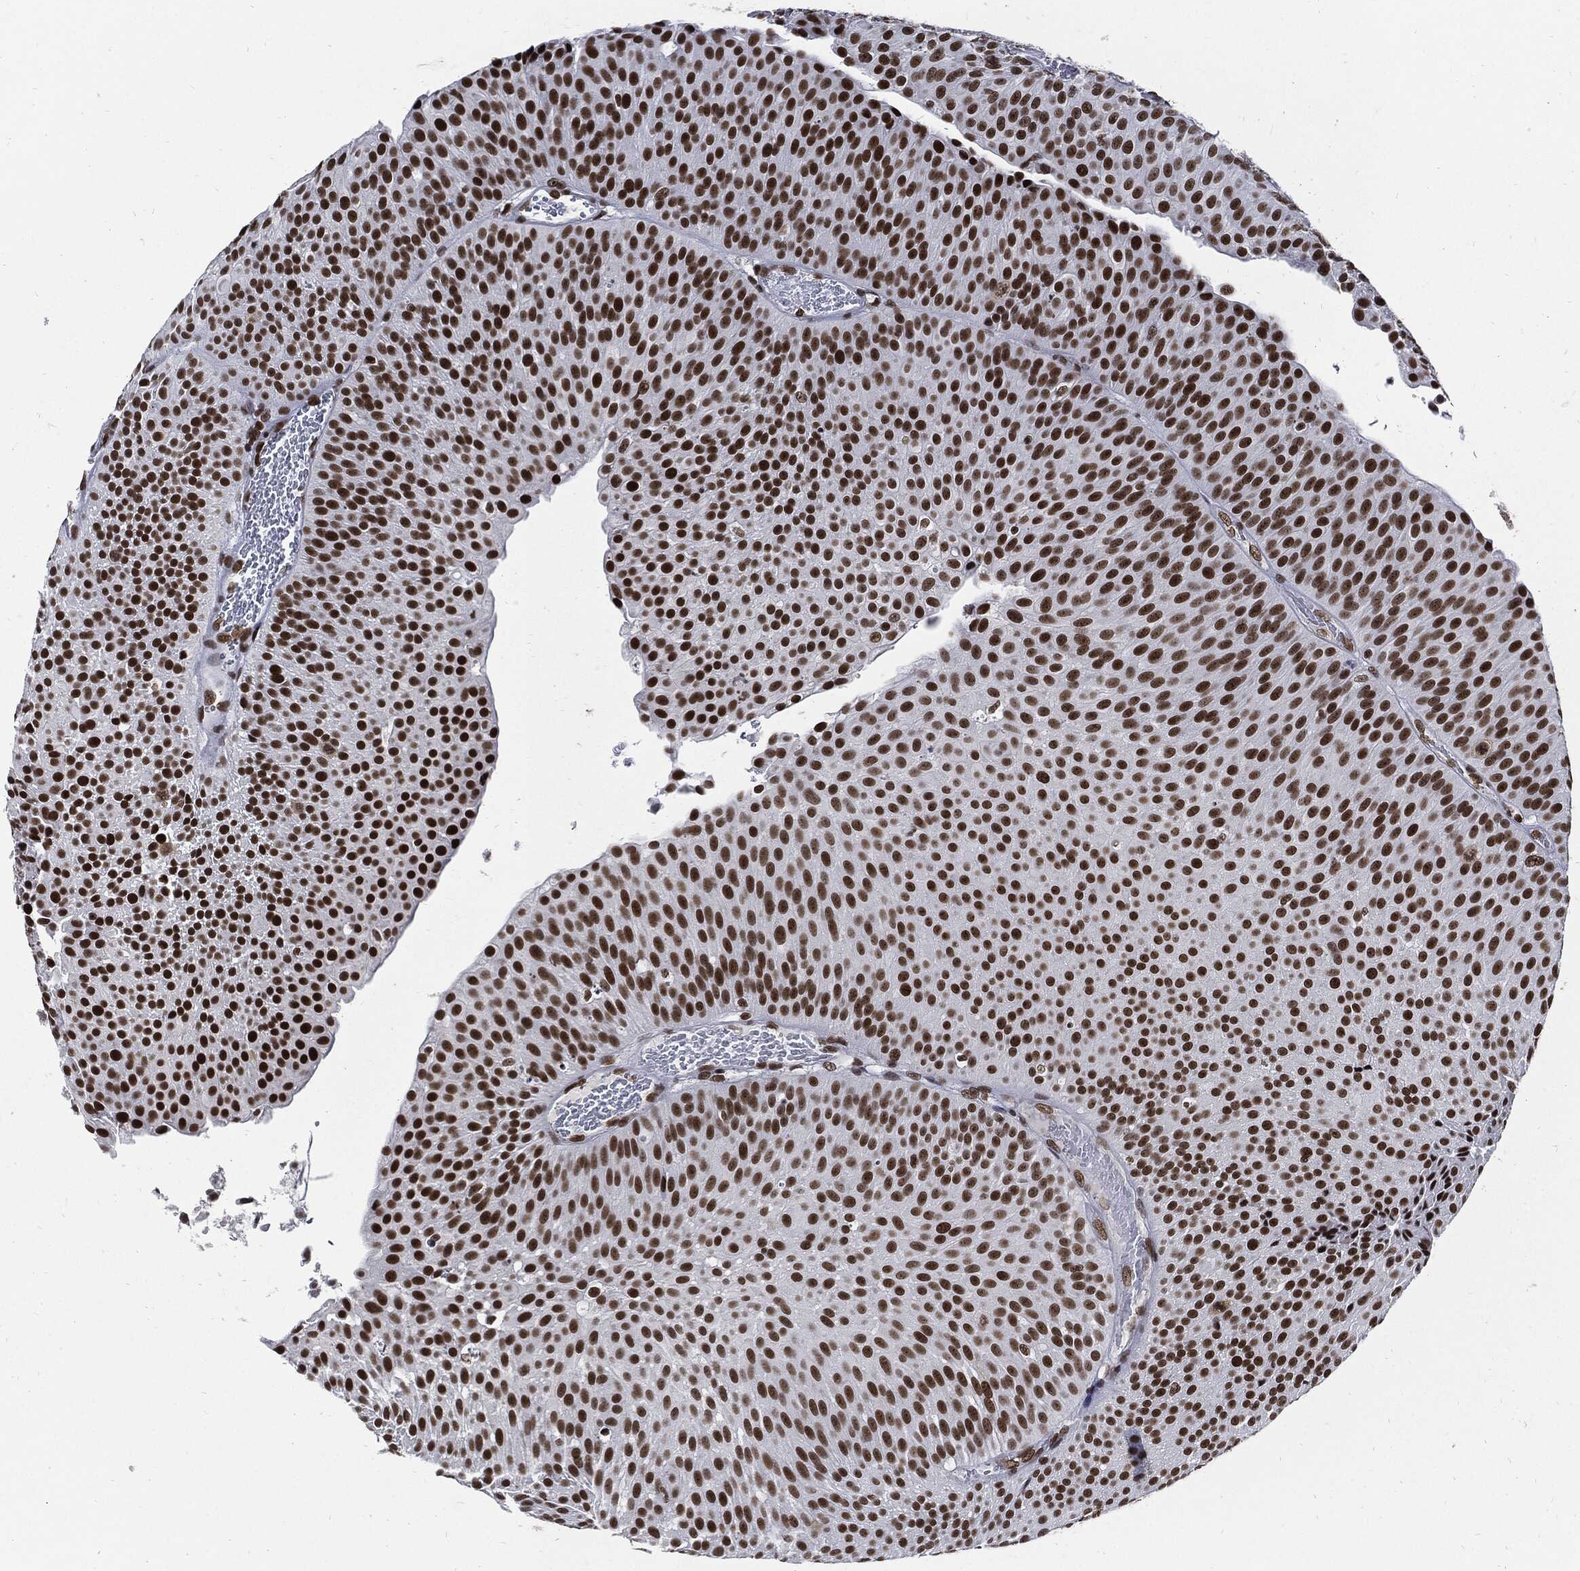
{"staining": {"intensity": "strong", "quantity": ">75%", "location": "nuclear"}, "tissue": "urothelial cancer", "cell_type": "Tumor cells", "image_type": "cancer", "snomed": [{"axis": "morphology", "description": "Urothelial carcinoma, Low grade"}, {"axis": "topography", "description": "Urinary bladder"}], "caption": "Urothelial cancer stained for a protein exhibits strong nuclear positivity in tumor cells.", "gene": "TERF2", "patient": {"sex": "male", "age": 65}}